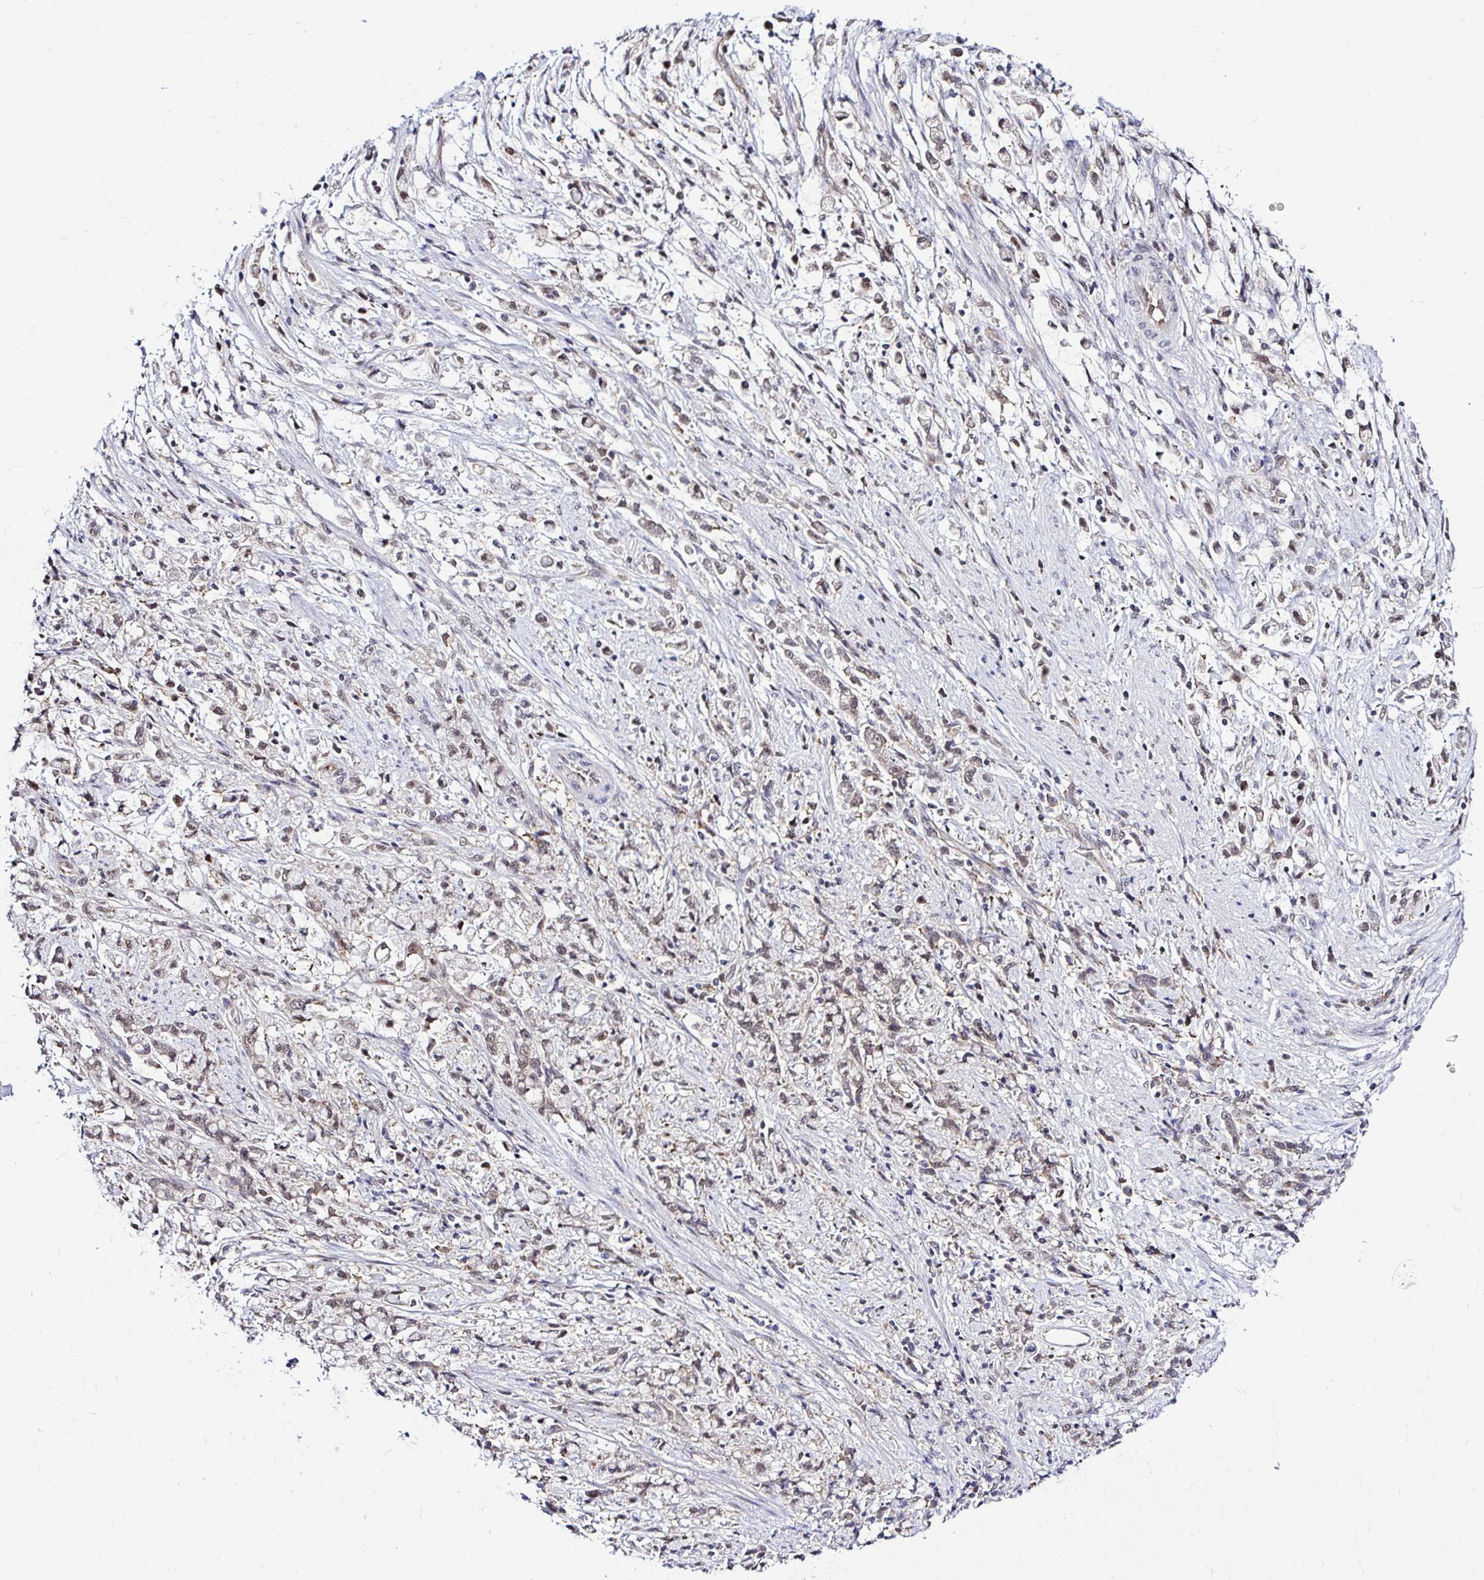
{"staining": {"intensity": "weak", "quantity": ">75%", "location": "nuclear"}, "tissue": "stomach cancer", "cell_type": "Tumor cells", "image_type": "cancer", "snomed": [{"axis": "morphology", "description": "Adenocarcinoma, NOS"}, {"axis": "topography", "description": "Stomach"}], "caption": "Stomach adenocarcinoma was stained to show a protein in brown. There is low levels of weak nuclear positivity in approximately >75% of tumor cells. (DAB (3,3'-diaminobenzidine) IHC, brown staining for protein, blue staining for nuclei).", "gene": "PSMD3", "patient": {"sex": "female", "age": 60}}